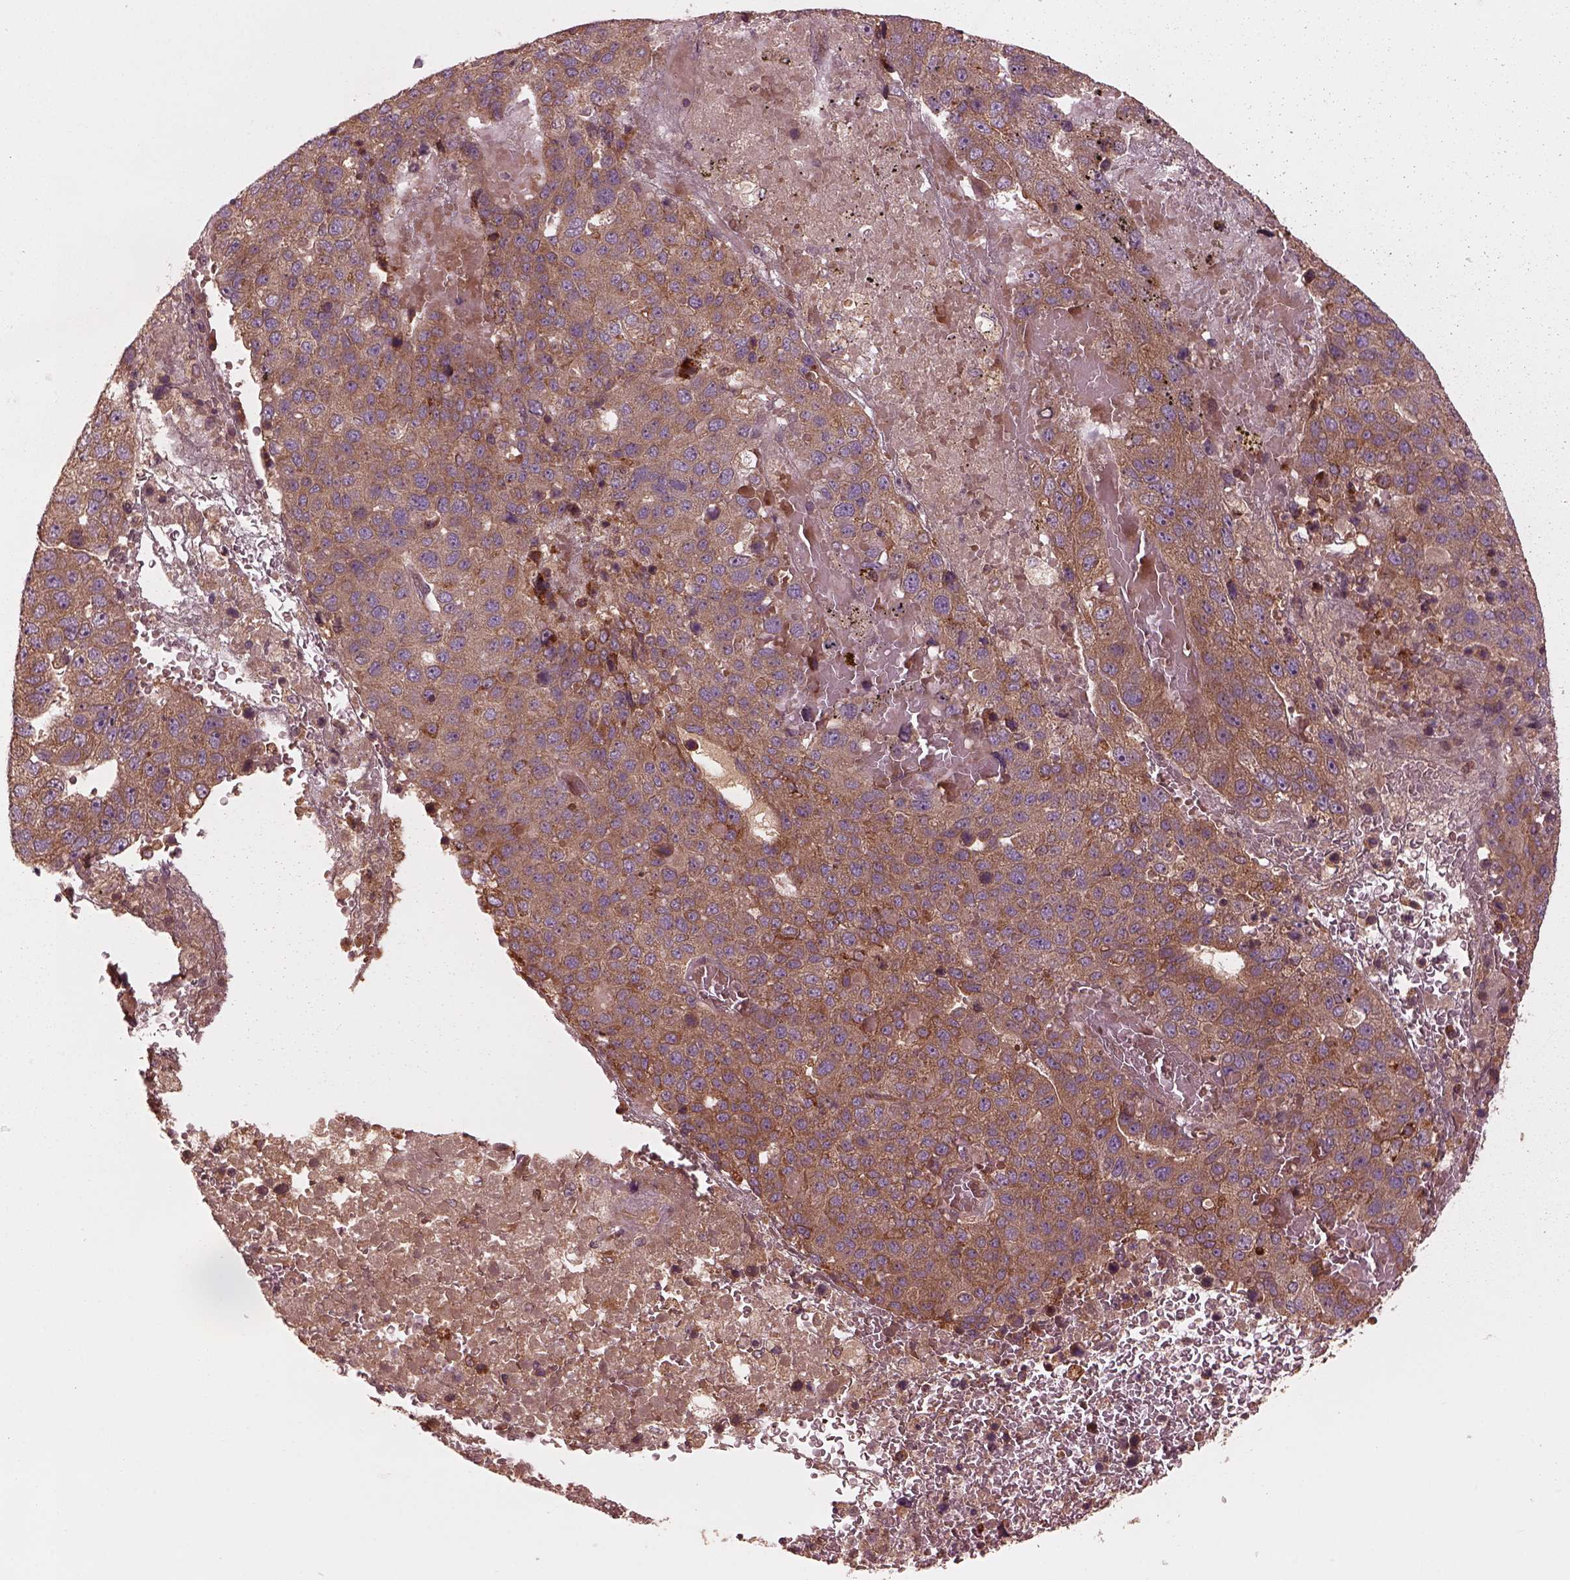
{"staining": {"intensity": "moderate", "quantity": ">75%", "location": "cytoplasmic/membranous"}, "tissue": "pancreatic cancer", "cell_type": "Tumor cells", "image_type": "cancer", "snomed": [{"axis": "morphology", "description": "Adenocarcinoma, NOS"}, {"axis": "topography", "description": "Pancreas"}], "caption": "Adenocarcinoma (pancreatic) stained with a protein marker demonstrates moderate staining in tumor cells.", "gene": "PIK3R2", "patient": {"sex": "female", "age": 61}}